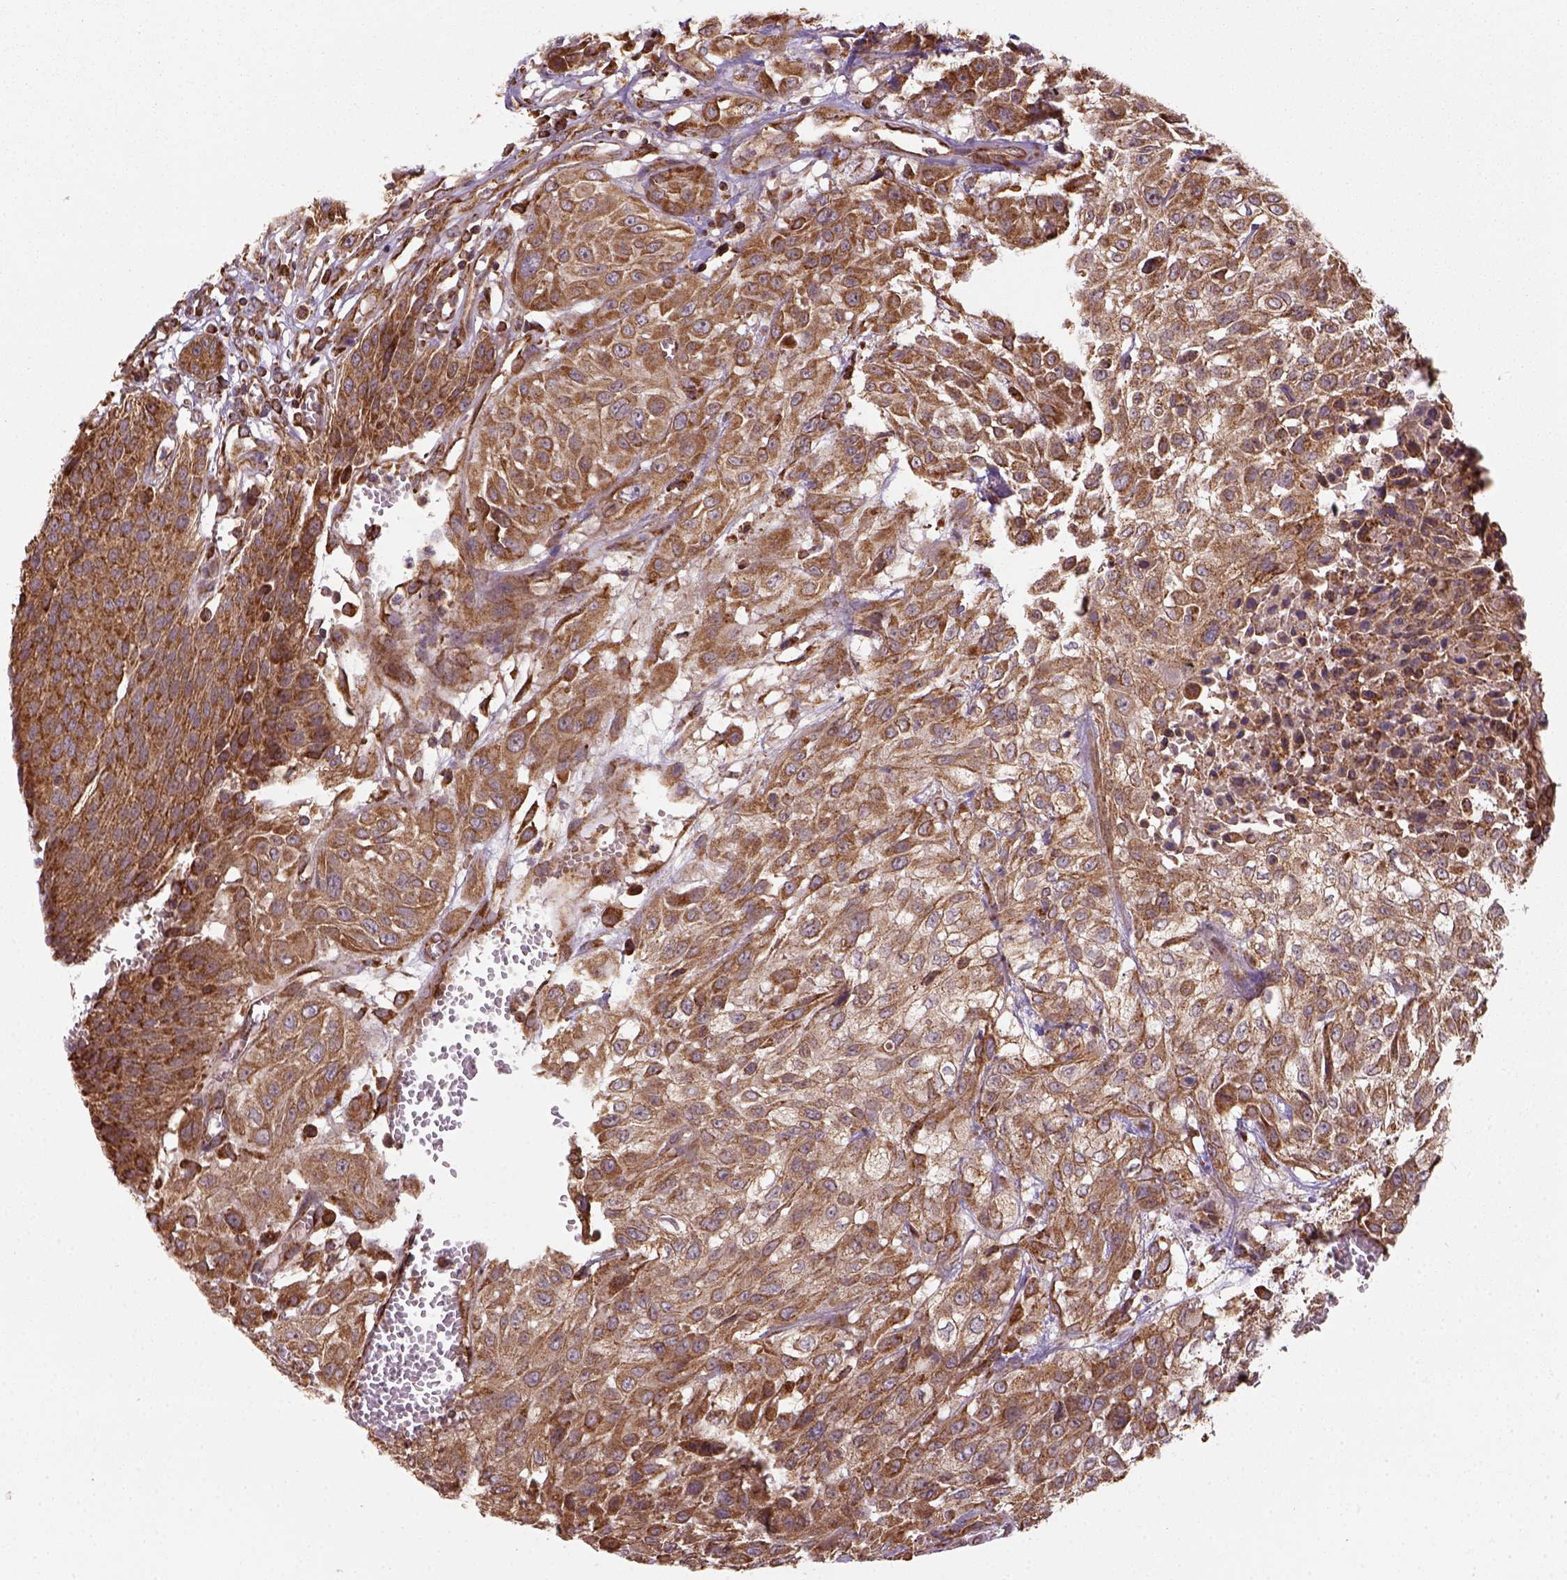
{"staining": {"intensity": "moderate", "quantity": ">75%", "location": "cytoplasmic/membranous"}, "tissue": "urothelial cancer", "cell_type": "Tumor cells", "image_type": "cancer", "snomed": [{"axis": "morphology", "description": "Urothelial carcinoma, High grade"}, {"axis": "topography", "description": "Urinary bladder"}], "caption": "Tumor cells exhibit medium levels of moderate cytoplasmic/membranous staining in approximately >75% of cells in human urothelial cancer.", "gene": "MAPK8IP3", "patient": {"sex": "male", "age": 57}}